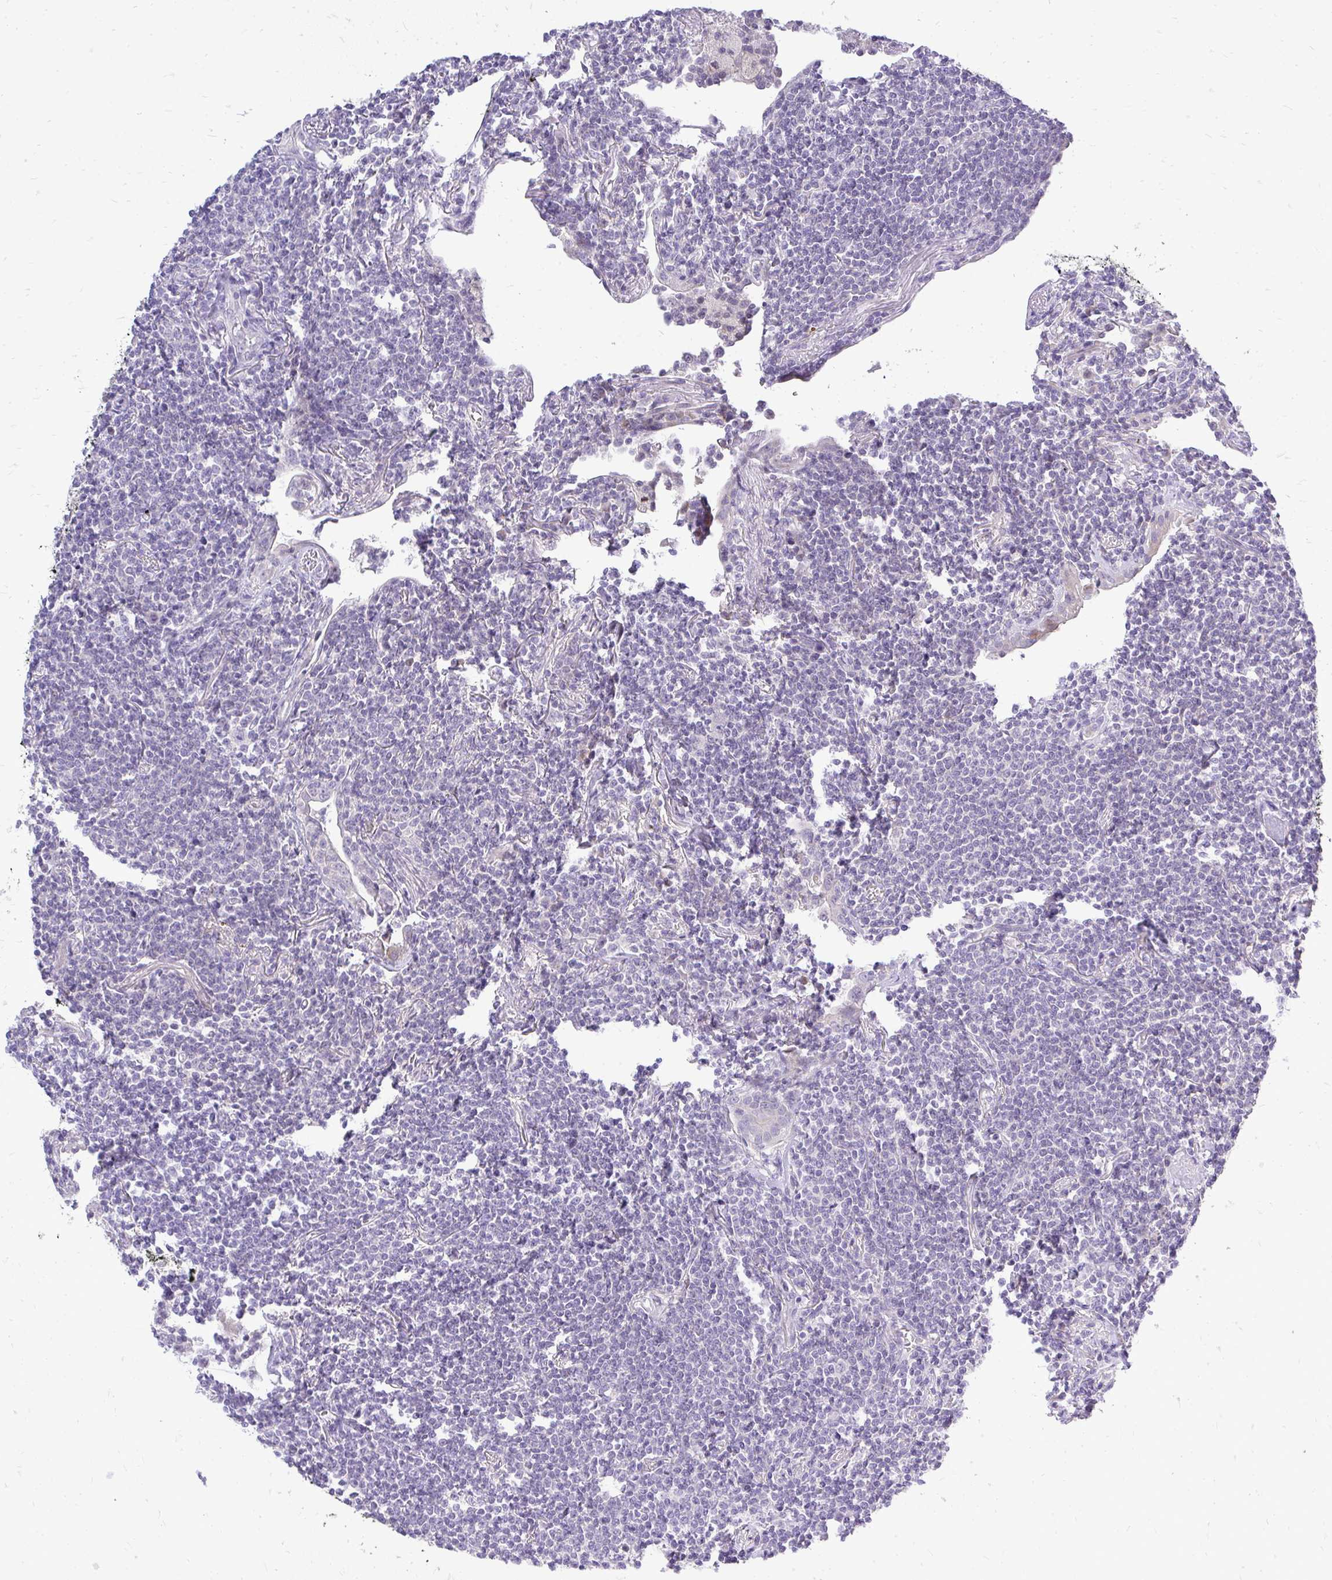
{"staining": {"intensity": "negative", "quantity": "none", "location": "none"}, "tissue": "lymphoma", "cell_type": "Tumor cells", "image_type": "cancer", "snomed": [{"axis": "morphology", "description": "Malignant lymphoma, non-Hodgkin's type, Low grade"}, {"axis": "topography", "description": "Lung"}], "caption": "Tumor cells show no significant staining in low-grade malignant lymphoma, non-Hodgkin's type. (DAB immunohistochemistry (IHC) visualized using brightfield microscopy, high magnification).", "gene": "OR8D1", "patient": {"sex": "female", "age": 71}}